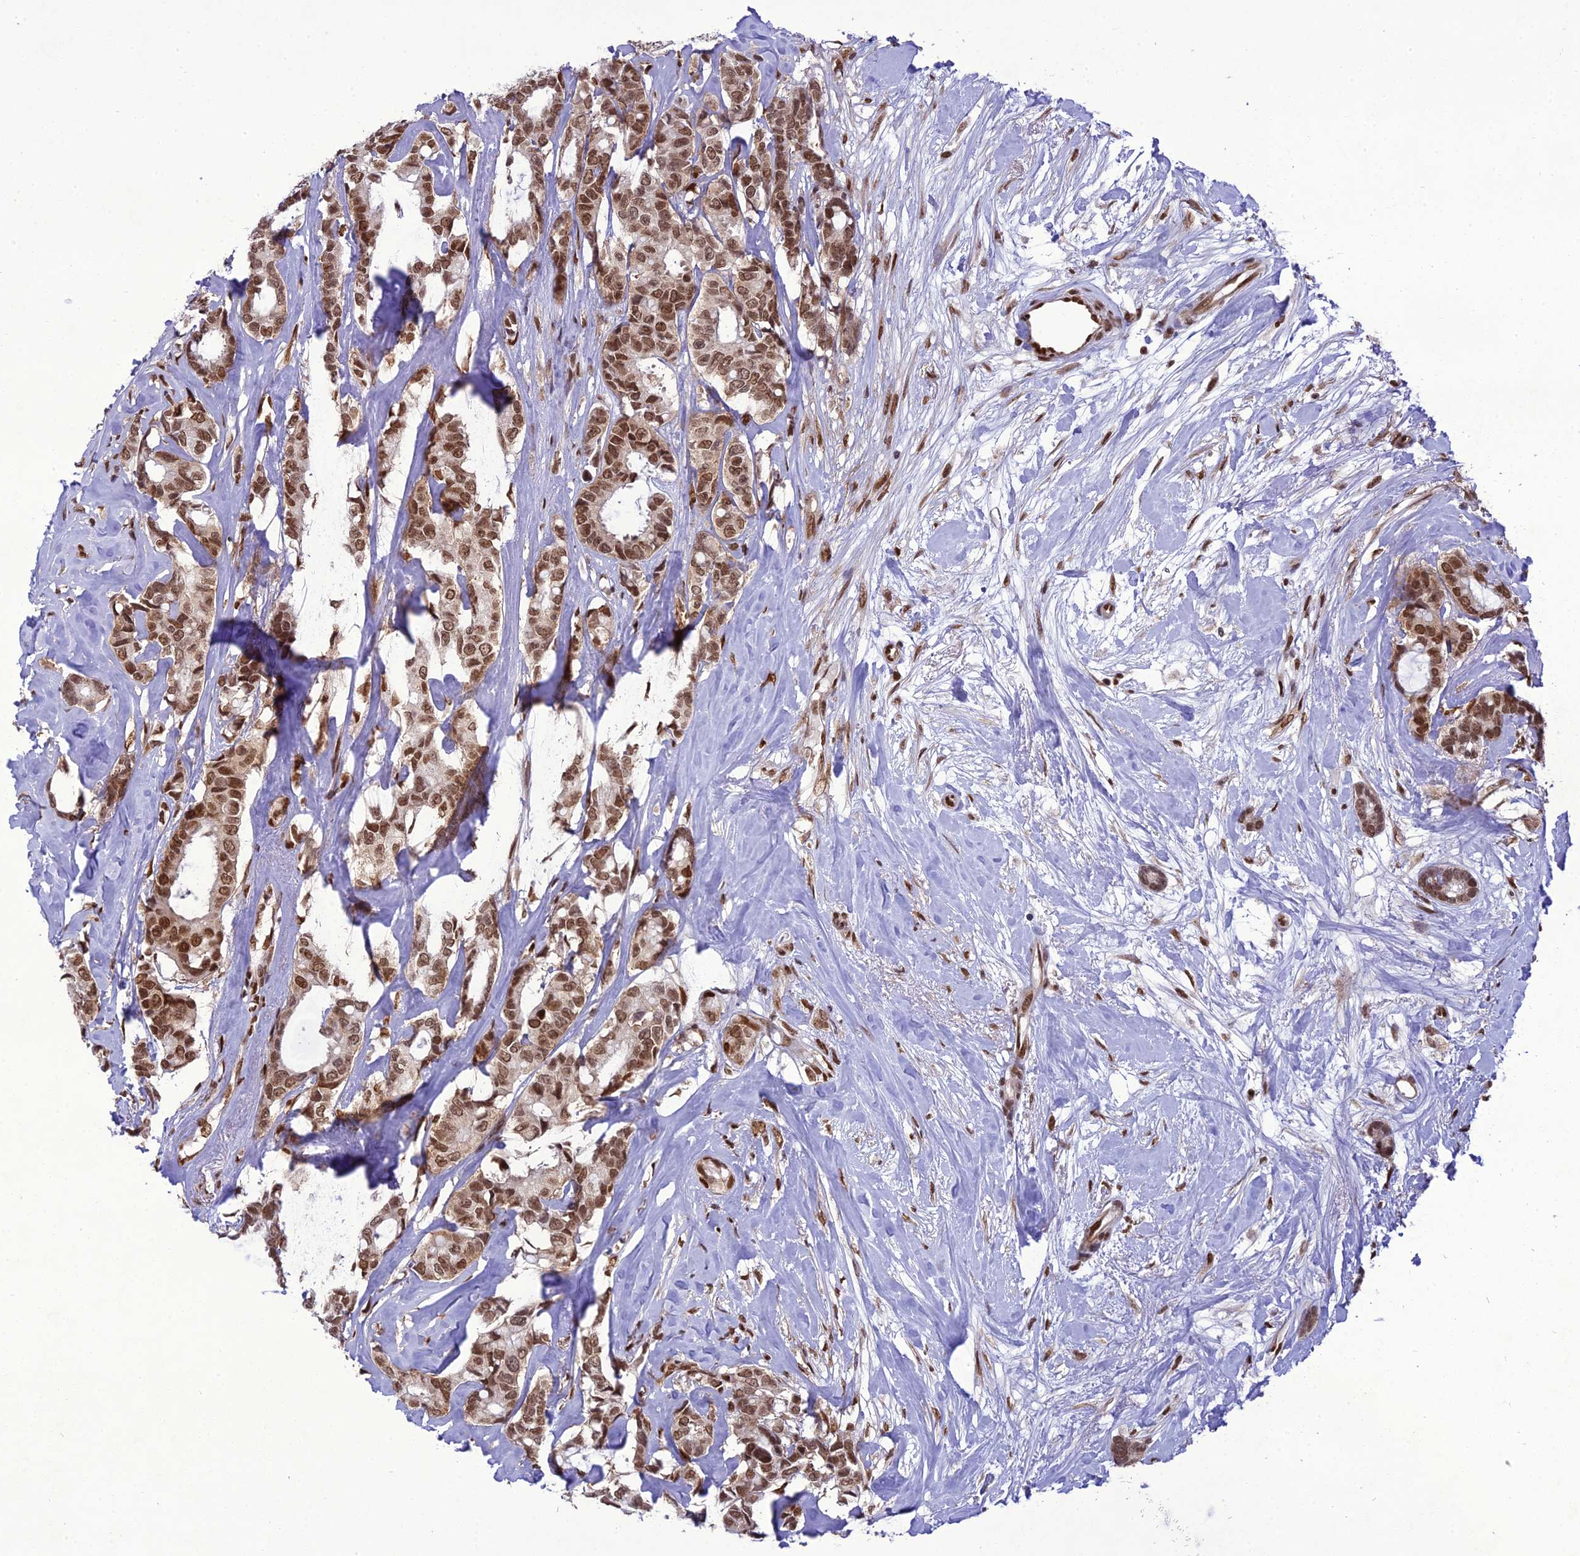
{"staining": {"intensity": "moderate", "quantity": ">75%", "location": "nuclear"}, "tissue": "breast cancer", "cell_type": "Tumor cells", "image_type": "cancer", "snomed": [{"axis": "morphology", "description": "Duct carcinoma"}, {"axis": "topography", "description": "Breast"}], "caption": "Human breast cancer (intraductal carcinoma) stained for a protein (brown) exhibits moderate nuclear positive staining in approximately >75% of tumor cells.", "gene": "DDX1", "patient": {"sex": "female", "age": 87}}